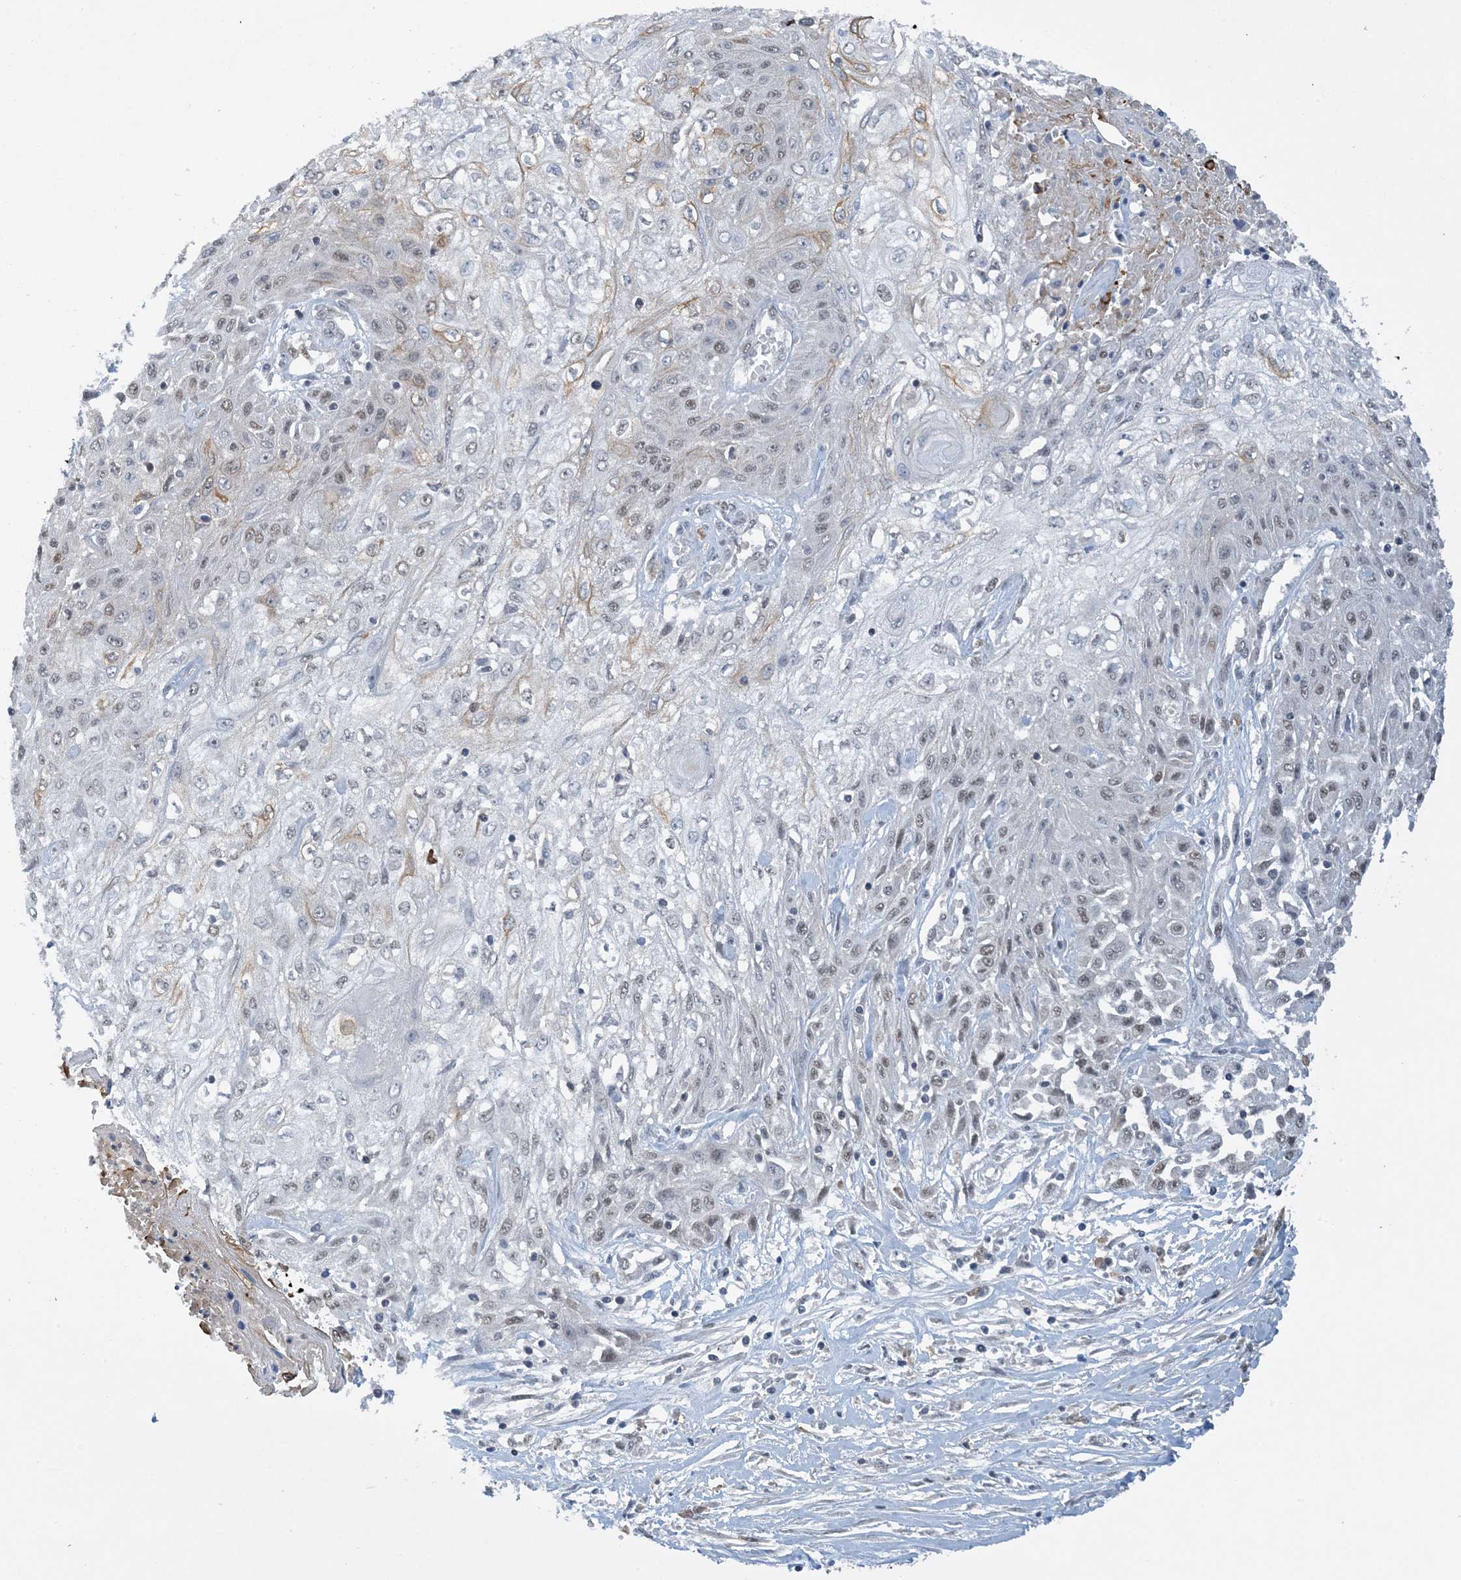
{"staining": {"intensity": "negative", "quantity": "none", "location": "none"}, "tissue": "skin cancer", "cell_type": "Tumor cells", "image_type": "cancer", "snomed": [{"axis": "morphology", "description": "Squamous cell carcinoma, NOS"}, {"axis": "morphology", "description": "Squamous cell carcinoma, metastatic, NOS"}, {"axis": "topography", "description": "Skin"}, {"axis": "topography", "description": "Lymph node"}], "caption": "Human skin metastatic squamous cell carcinoma stained for a protein using immunohistochemistry (IHC) reveals no positivity in tumor cells.", "gene": "ACYP2", "patient": {"sex": "male", "age": 75}}